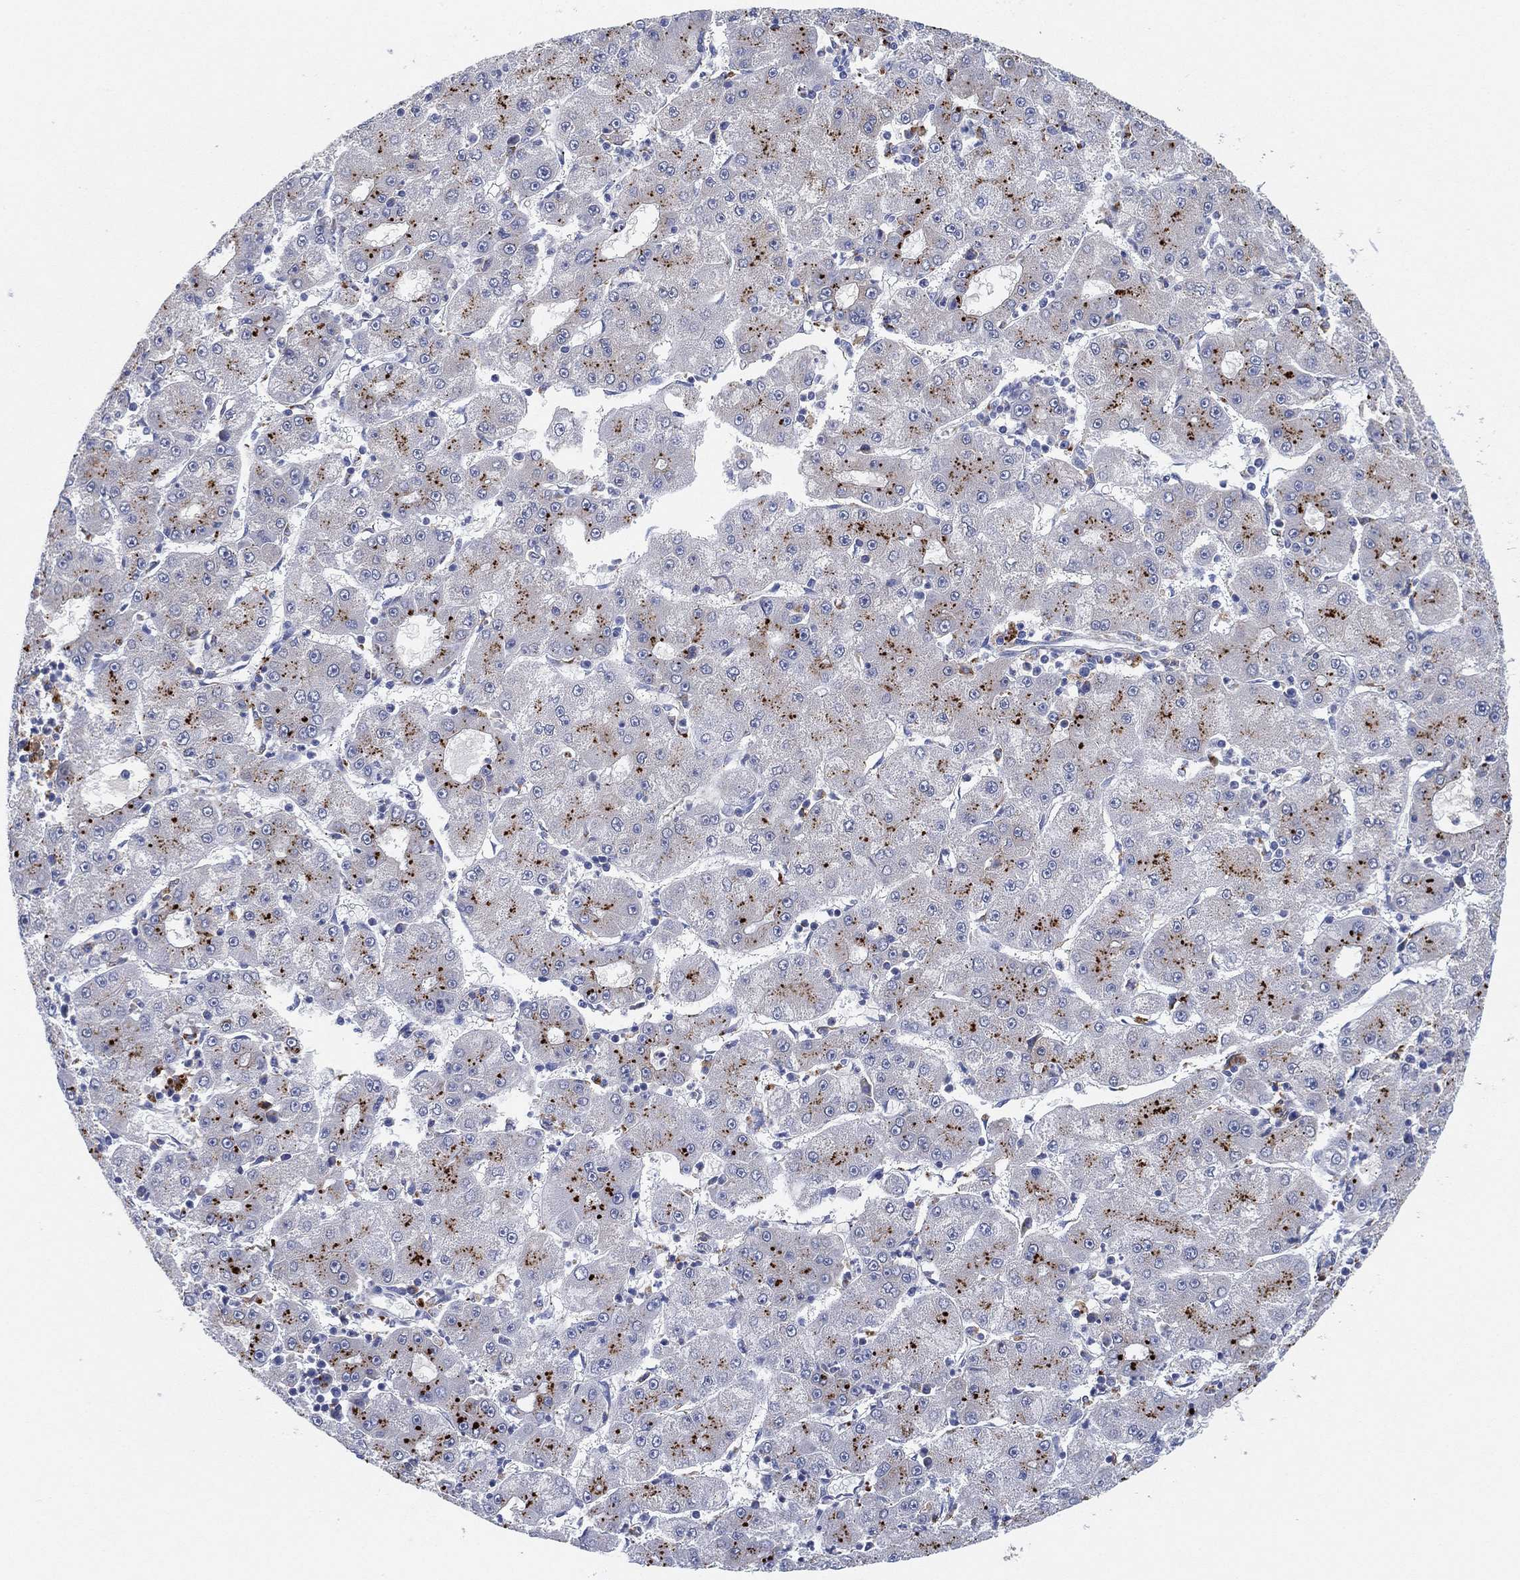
{"staining": {"intensity": "moderate", "quantity": "<25%", "location": "cytoplasmic/membranous"}, "tissue": "liver cancer", "cell_type": "Tumor cells", "image_type": "cancer", "snomed": [{"axis": "morphology", "description": "Carcinoma, Hepatocellular, NOS"}, {"axis": "topography", "description": "Liver"}], "caption": "IHC of human liver cancer (hepatocellular carcinoma) displays low levels of moderate cytoplasmic/membranous expression in approximately <25% of tumor cells.", "gene": "GALNS", "patient": {"sex": "male", "age": 73}}